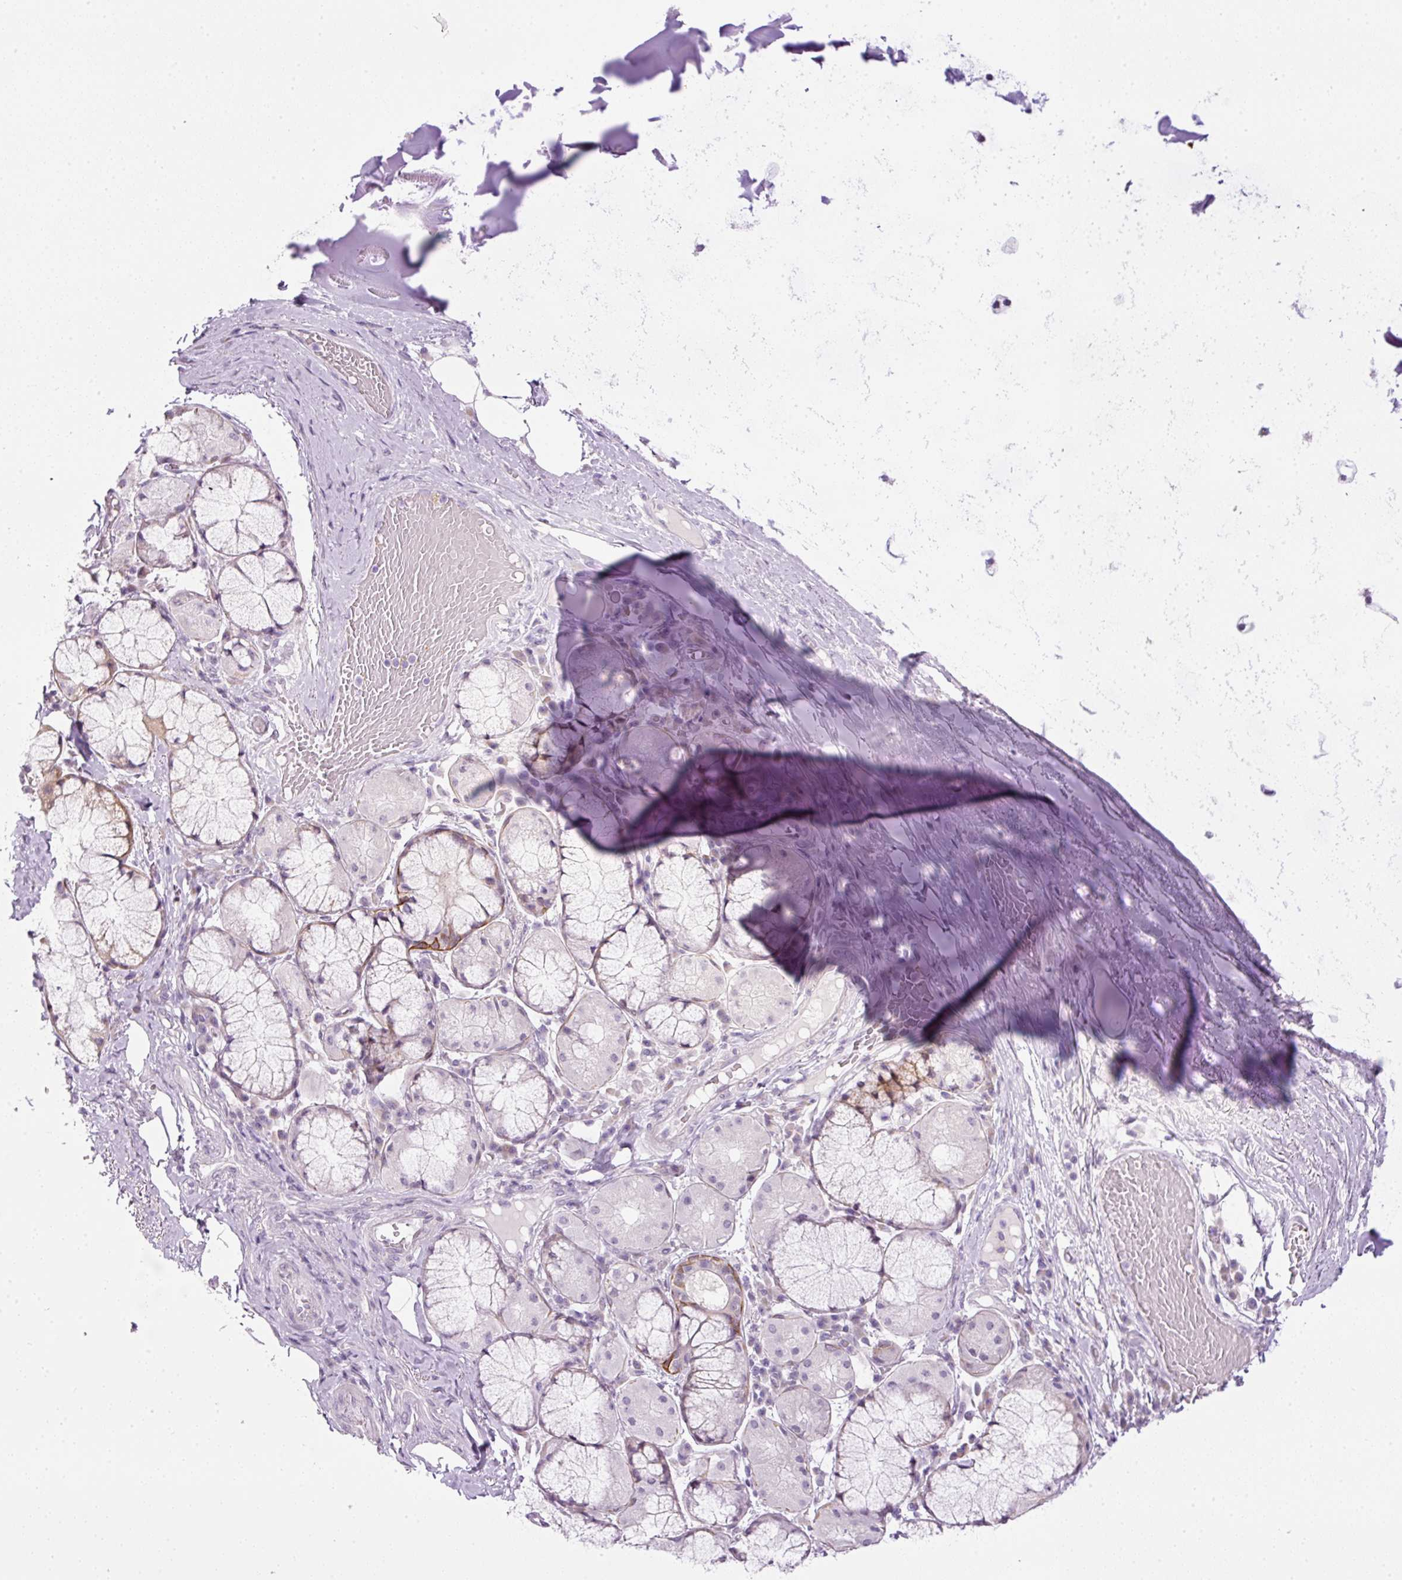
{"staining": {"intensity": "negative", "quantity": "none", "location": "none"}, "tissue": "adipose tissue", "cell_type": "Adipocytes", "image_type": "normal", "snomed": [{"axis": "morphology", "description": "Normal tissue, NOS"}, {"axis": "topography", "description": "Cartilage tissue"}, {"axis": "topography", "description": "Bronchus"}], "caption": "Immunohistochemical staining of normal human adipose tissue shows no significant expression in adipocytes. The staining was performed using DAB to visualize the protein expression in brown, while the nuclei were stained in blue with hematoxylin (Magnification: 20x).", "gene": "SRC", "patient": {"sex": "male", "age": 56}}